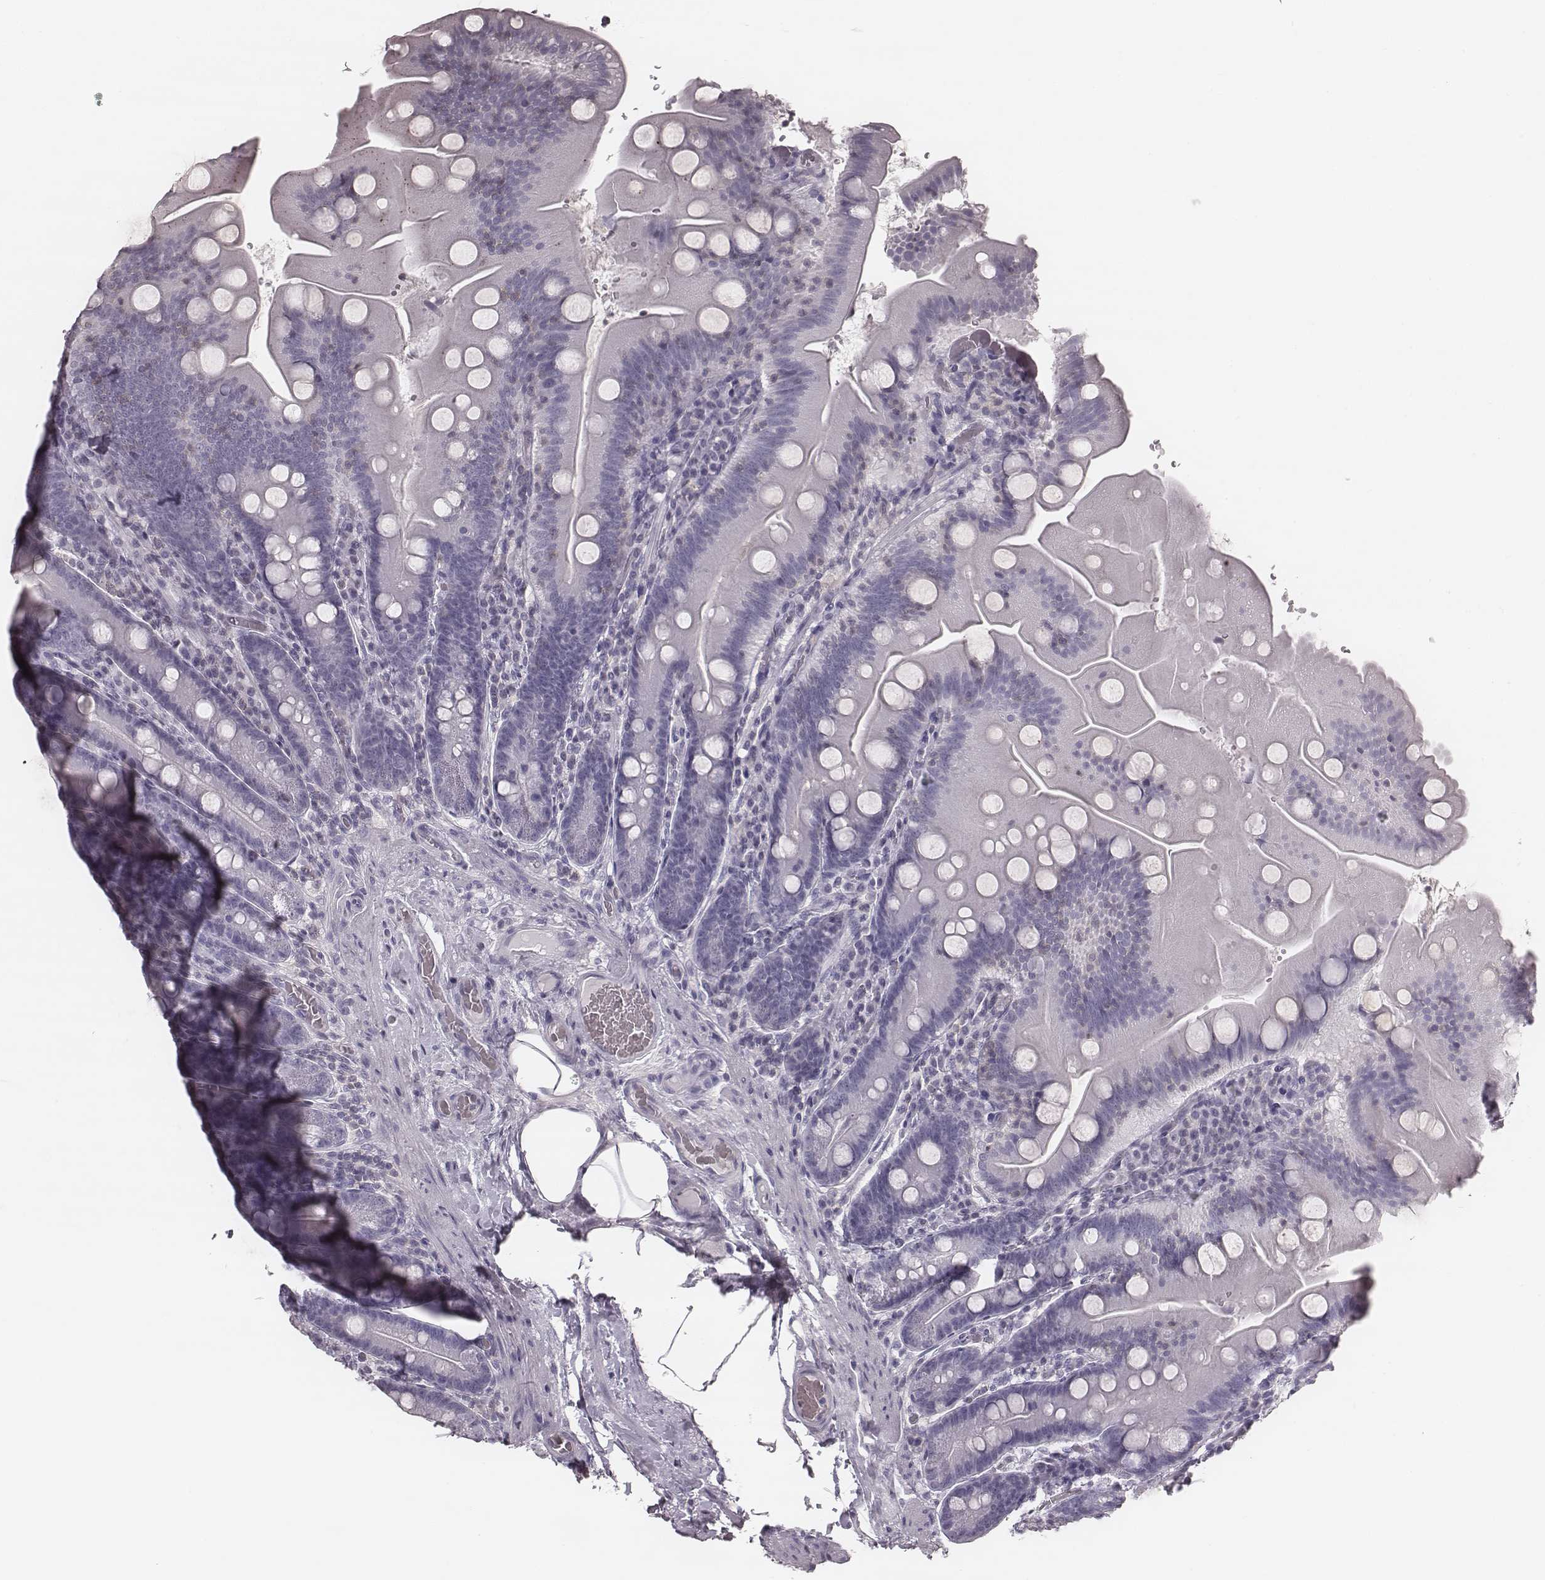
{"staining": {"intensity": "negative", "quantity": "none", "location": "none"}, "tissue": "small intestine", "cell_type": "Glandular cells", "image_type": "normal", "snomed": [{"axis": "morphology", "description": "Normal tissue, NOS"}, {"axis": "topography", "description": "Small intestine"}], "caption": "IHC of unremarkable small intestine shows no expression in glandular cells. (DAB (3,3'-diaminobenzidine) IHC visualized using brightfield microscopy, high magnification).", "gene": "ENSG00000285837", "patient": {"sex": "male", "age": 37}}